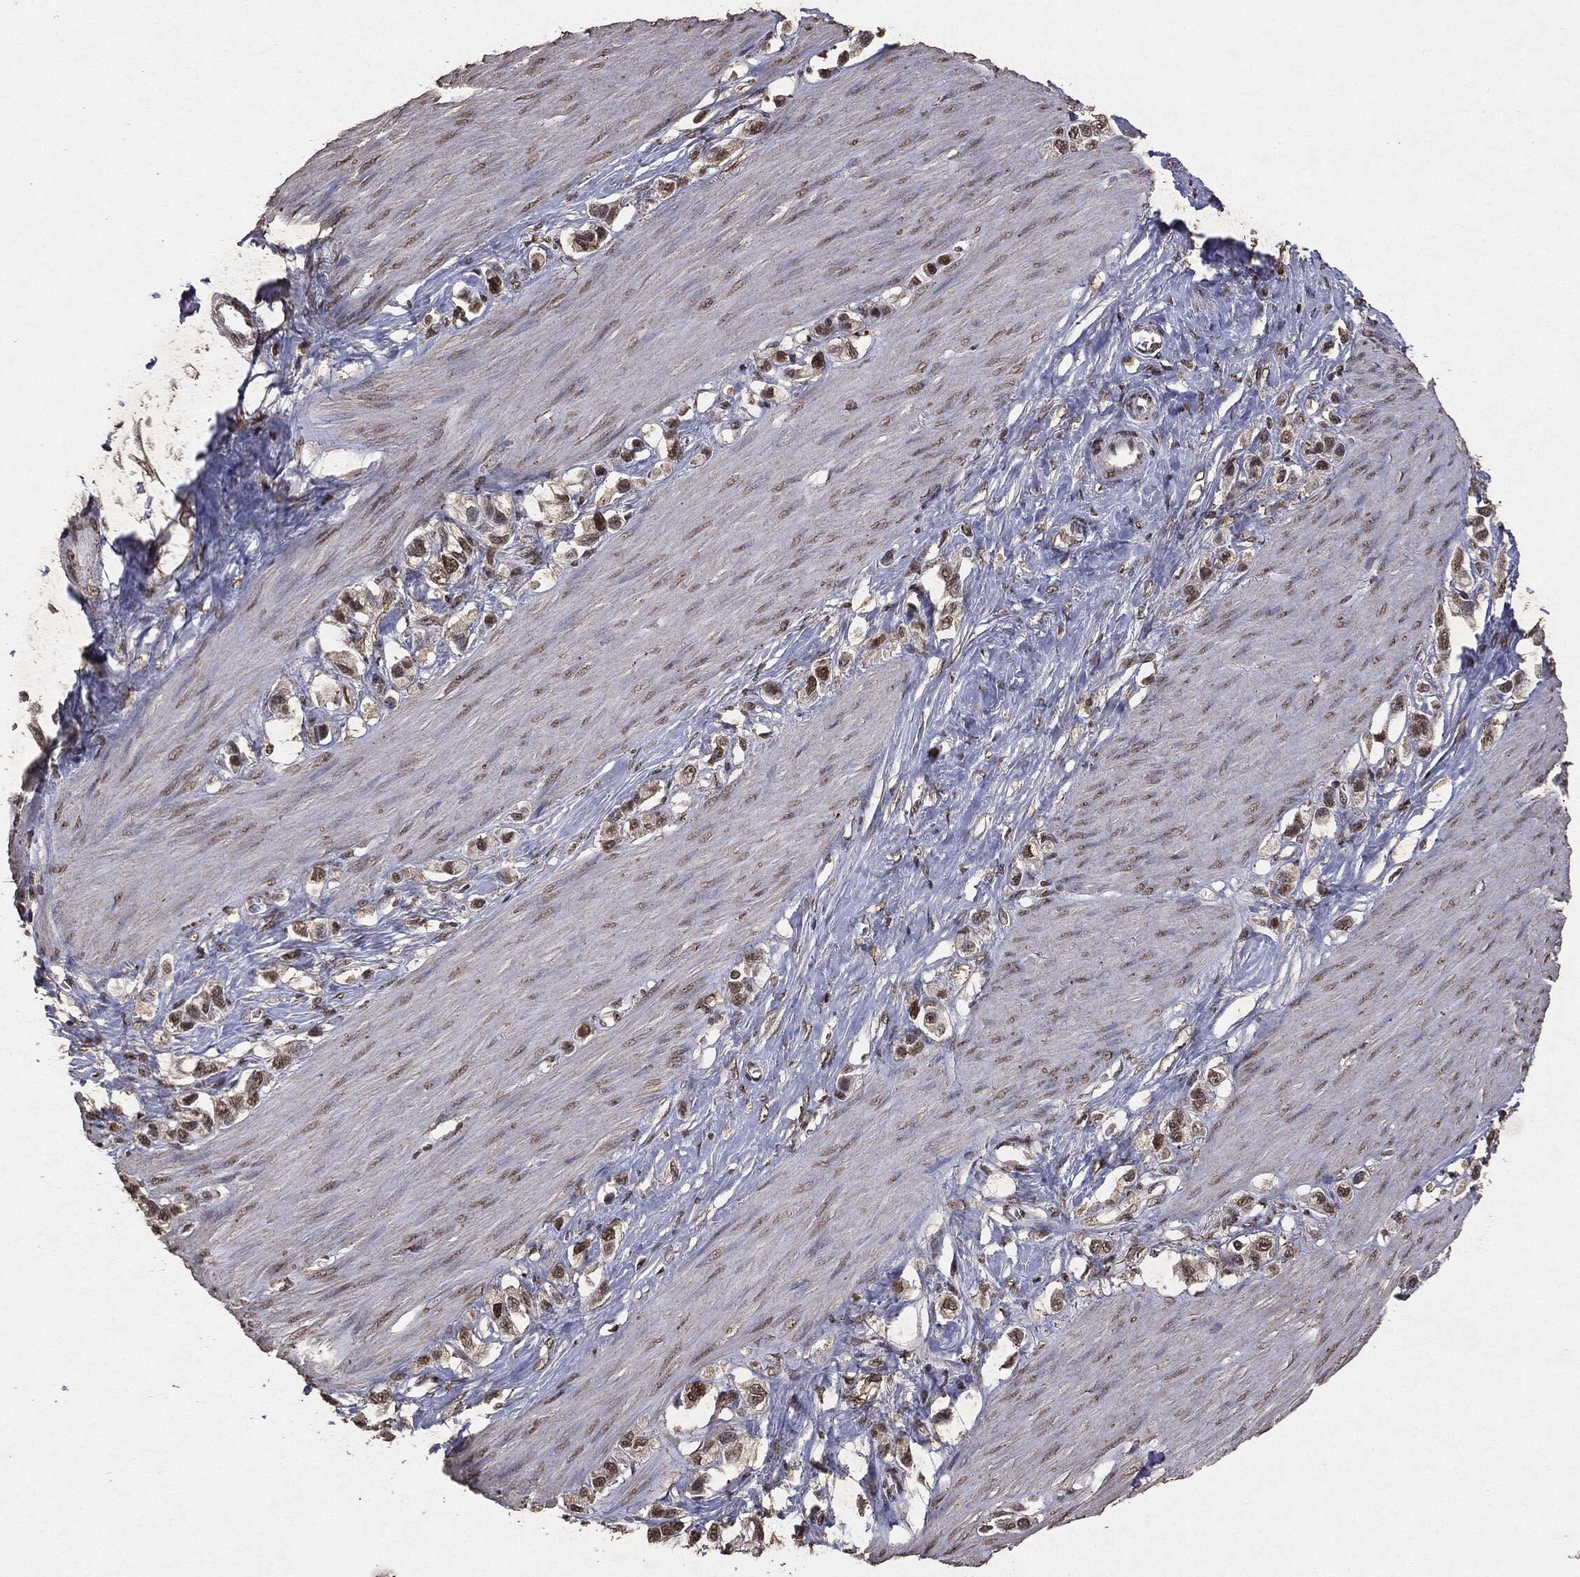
{"staining": {"intensity": "moderate", "quantity": "25%-75%", "location": "nuclear"}, "tissue": "stomach cancer", "cell_type": "Tumor cells", "image_type": "cancer", "snomed": [{"axis": "morphology", "description": "Normal tissue, NOS"}, {"axis": "morphology", "description": "Adenocarcinoma, NOS"}, {"axis": "morphology", "description": "Adenocarcinoma, High grade"}, {"axis": "topography", "description": "Stomach, upper"}, {"axis": "topography", "description": "Stomach"}], "caption": "Protein staining of stomach cancer (adenocarcinoma) tissue exhibits moderate nuclear positivity in about 25%-75% of tumor cells.", "gene": "RAD18", "patient": {"sex": "female", "age": 65}}